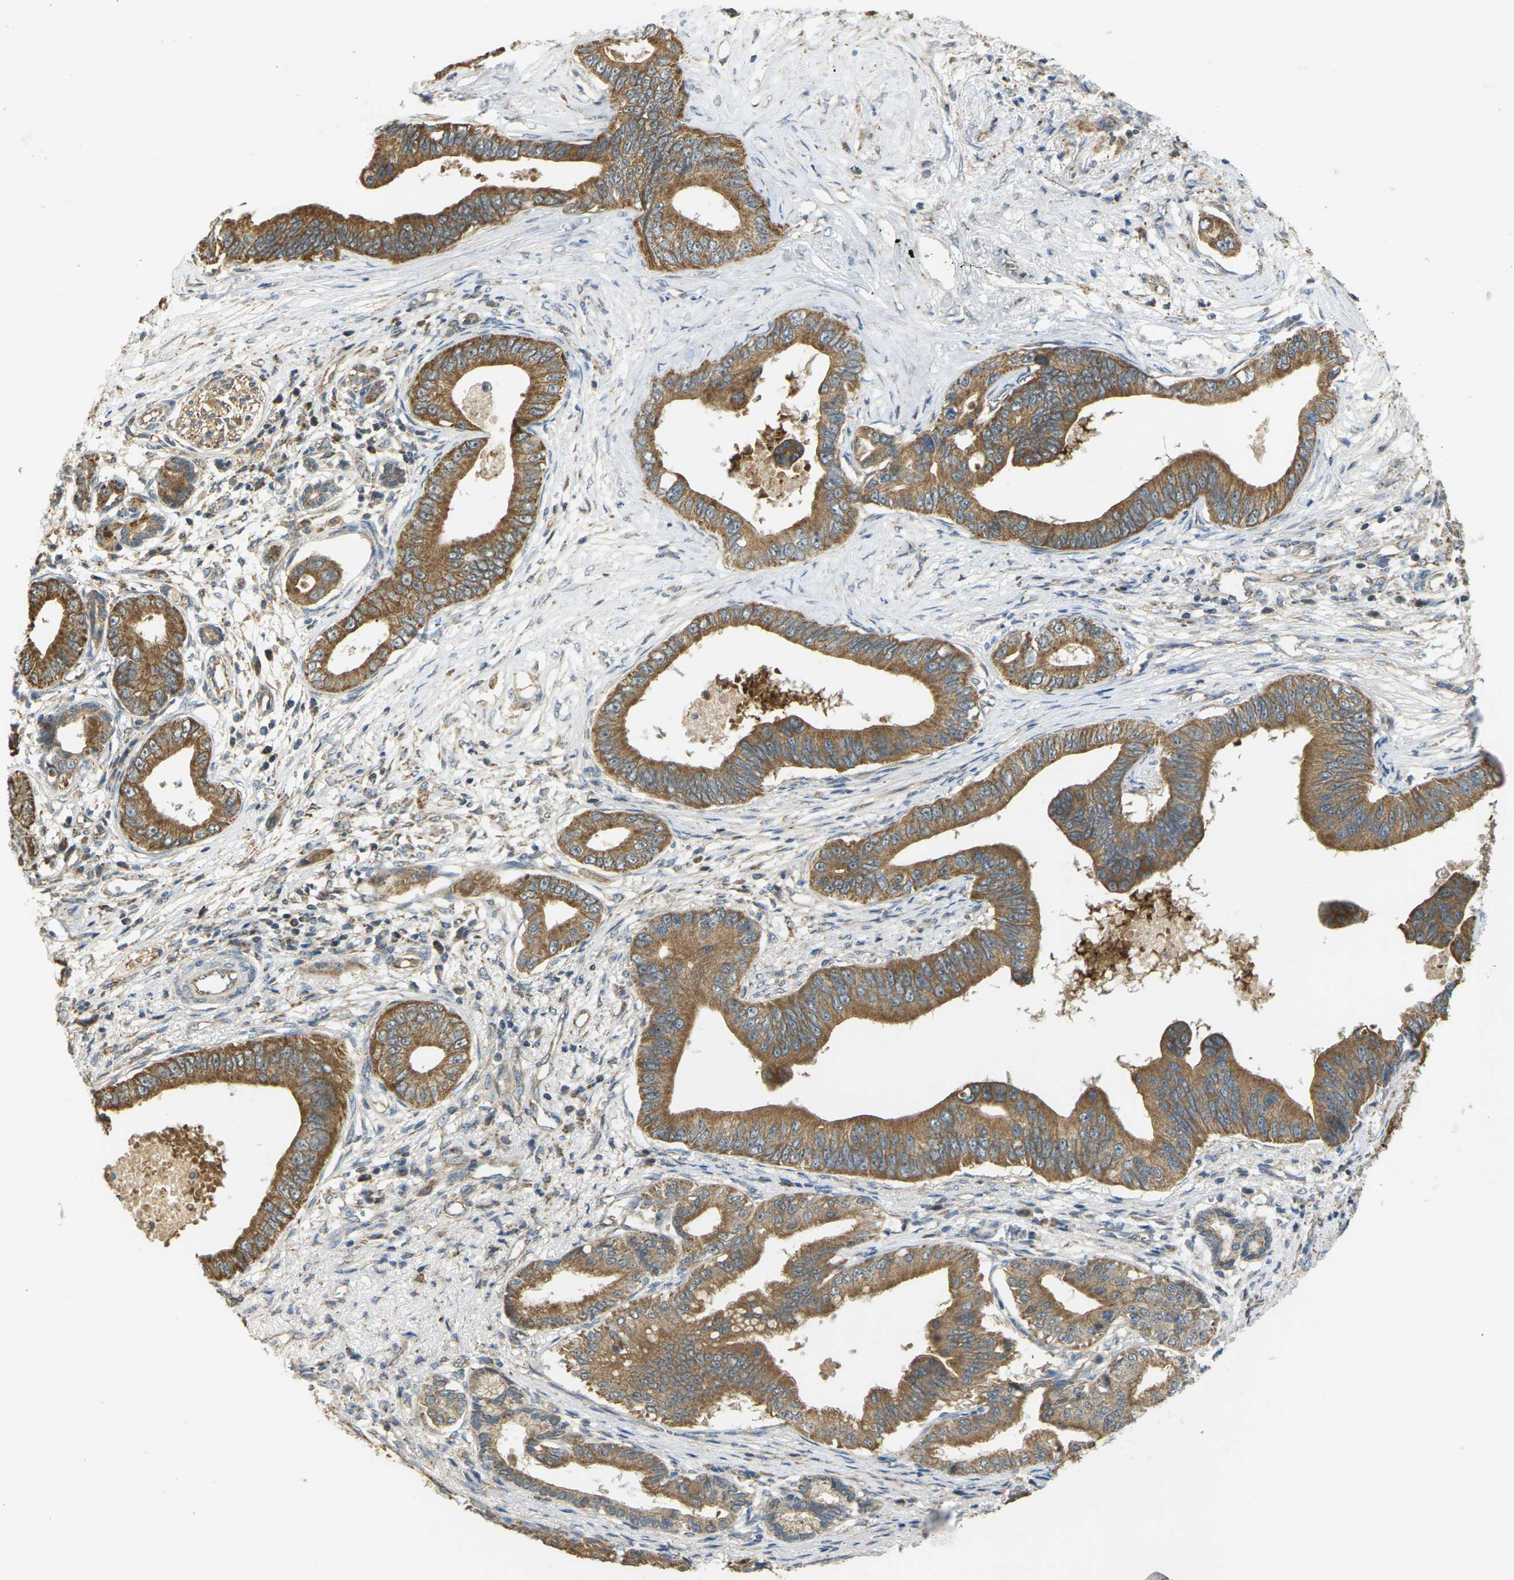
{"staining": {"intensity": "moderate", "quantity": ">75%", "location": "cytoplasmic/membranous"}, "tissue": "pancreatic cancer", "cell_type": "Tumor cells", "image_type": "cancer", "snomed": [{"axis": "morphology", "description": "Adenocarcinoma, NOS"}, {"axis": "topography", "description": "Pancreas"}], "caption": "A medium amount of moderate cytoplasmic/membranous positivity is seen in about >75% of tumor cells in pancreatic cancer (adenocarcinoma) tissue.", "gene": "KSR1", "patient": {"sex": "male", "age": 77}}